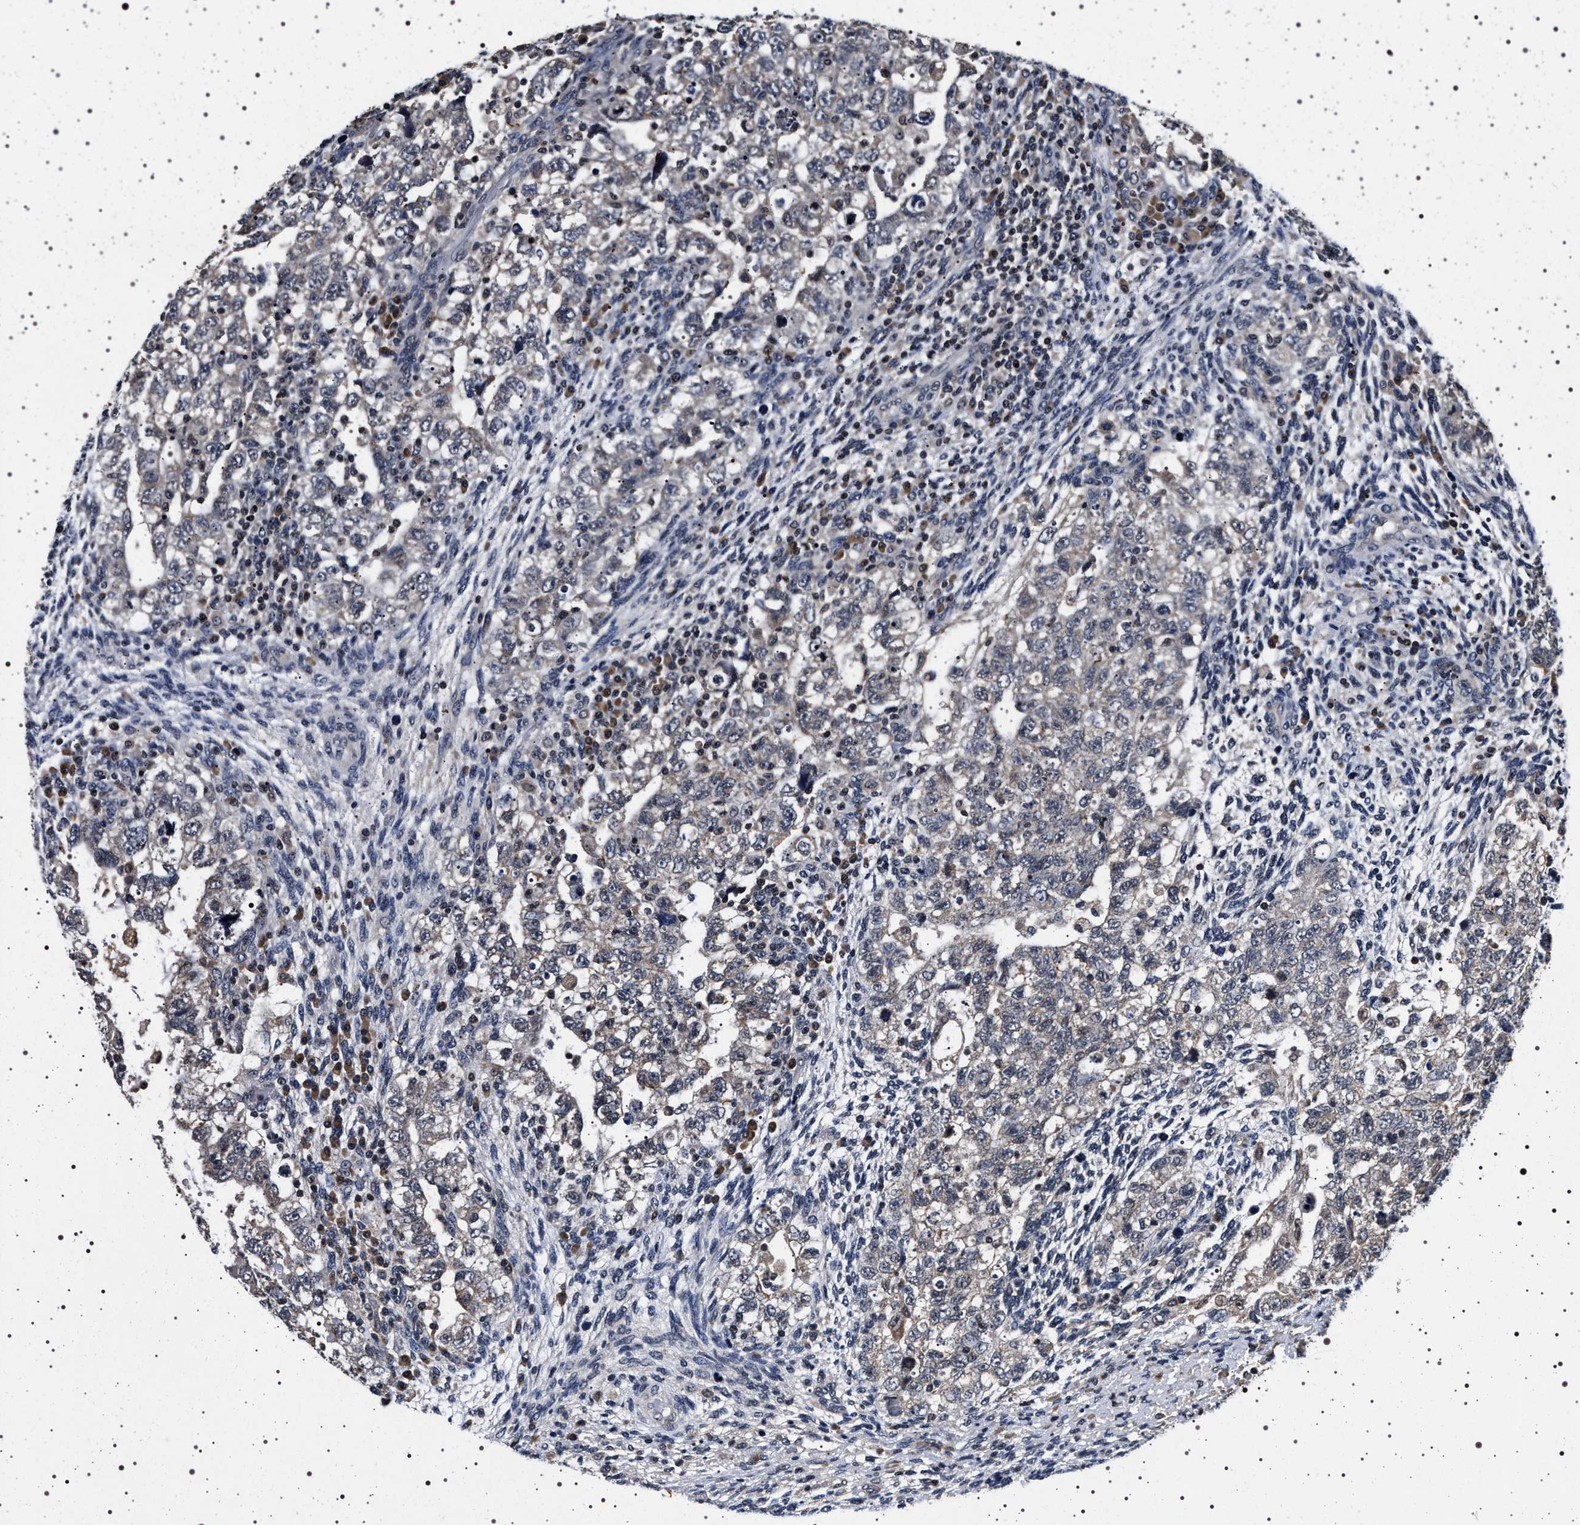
{"staining": {"intensity": "negative", "quantity": "none", "location": "none"}, "tissue": "testis cancer", "cell_type": "Tumor cells", "image_type": "cancer", "snomed": [{"axis": "morphology", "description": "Normal tissue, NOS"}, {"axis": "morphology", "description": "Carcinoma, Embryonal, NOS"}, {"axis": "topography", "description": "Testis"}], "caption": "This is an immunohistochemistry (IHC) image of human embryonal carcinoma (testis). There is no expression in tumor cells.", "gene": "CDKN1B", "patient": {"sex": "male", "age": 36}}